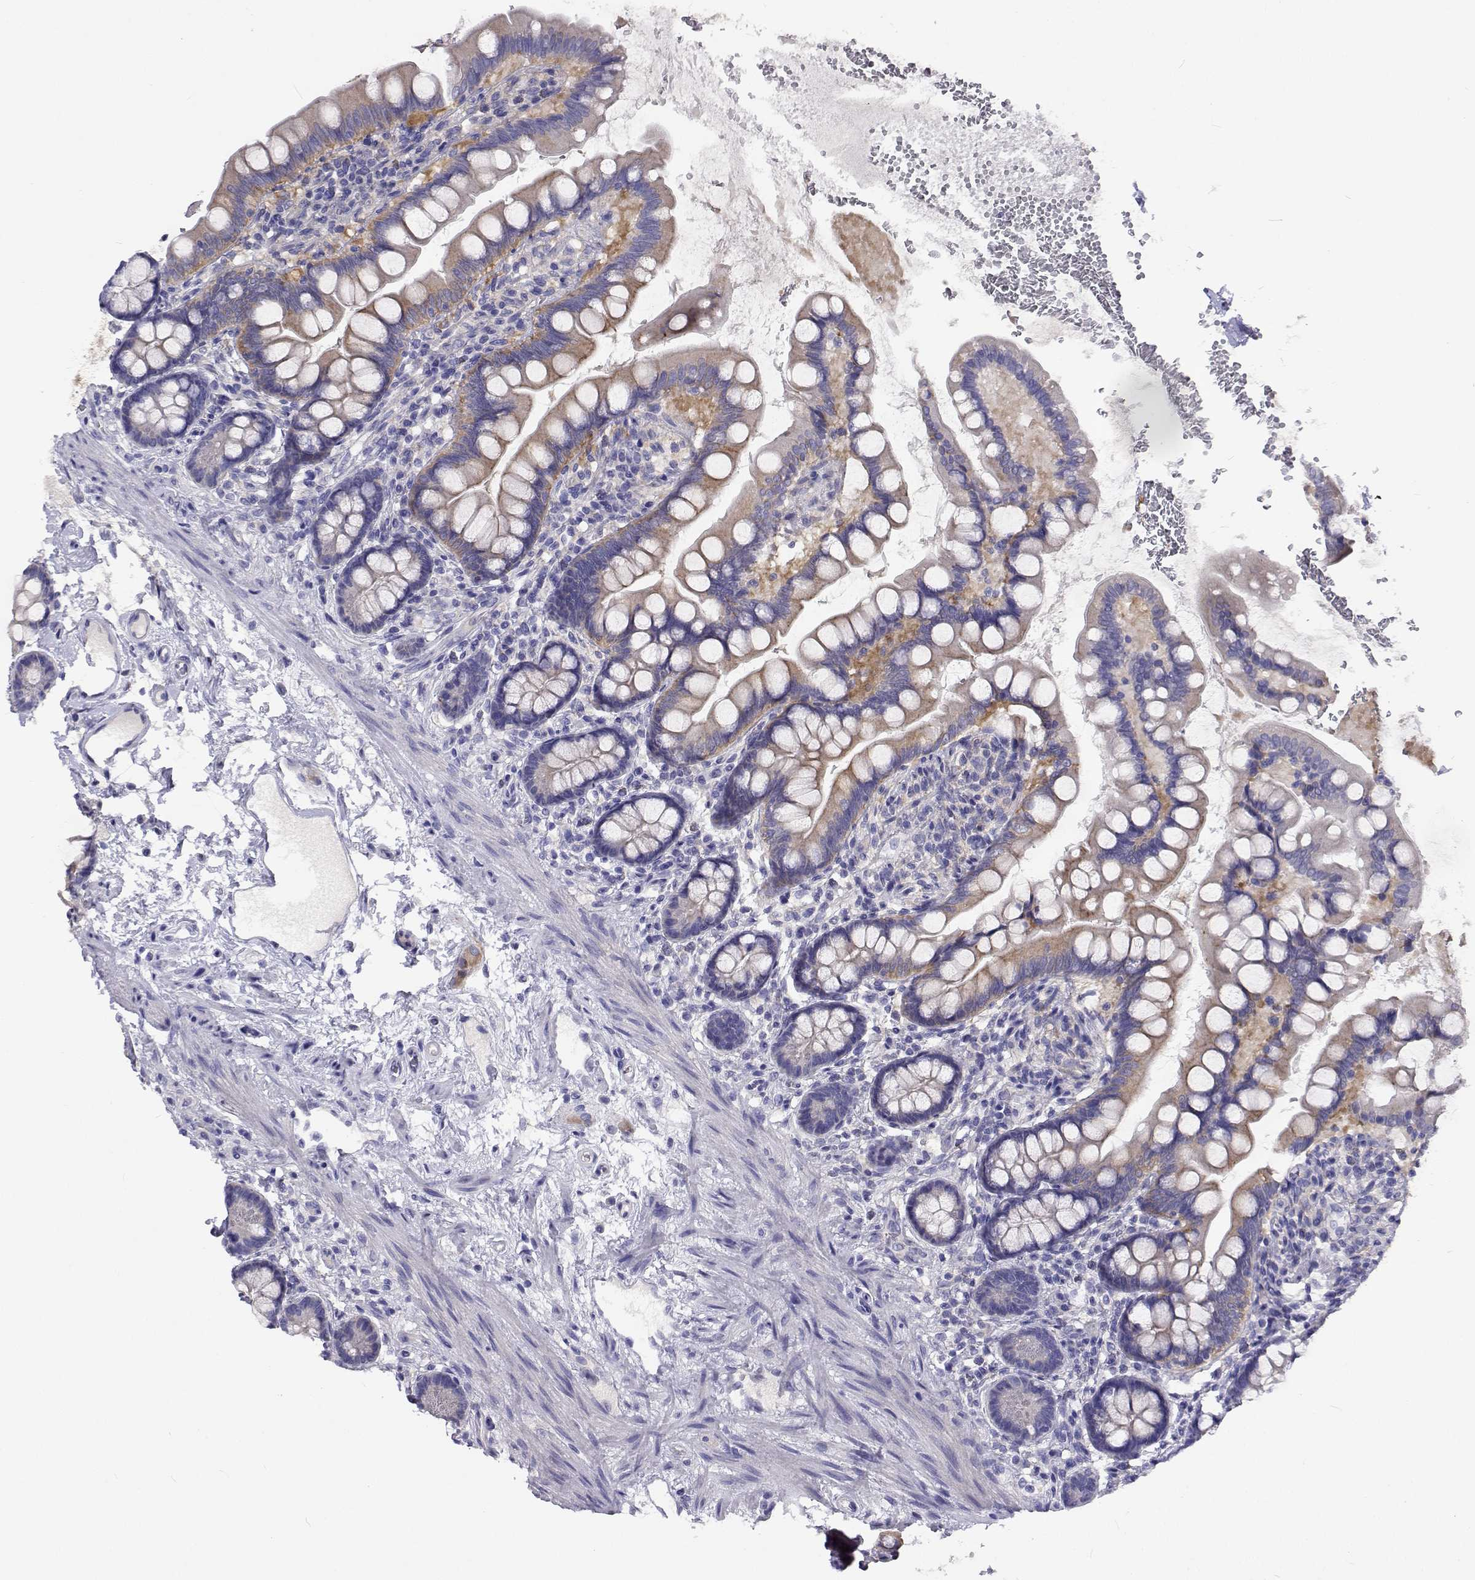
{"staining": {"intensity": "weak", "quantity": "<25%", "location": "cytoplasmic/membranous"}, "tissue": "small intestine", "cell_type": "Glandular cells", "image_type": "normal", "snomed": [{"axis": "morphology", "description": "Normal tissue, NOS"}, {"axis": "topography", "description": "Small intestine"}], "caption": "DAB immunohistochemical staining of benign human small intestine shows no significant positivity in glandular cells. The staining was performed using DAB to visualize the protein expression in brown, while the nuclei were stained in blue with hematoxylin (Magnification: 20x).", "gene": "LHFPL7", "patient": {"sex": "female", "age": 56}}